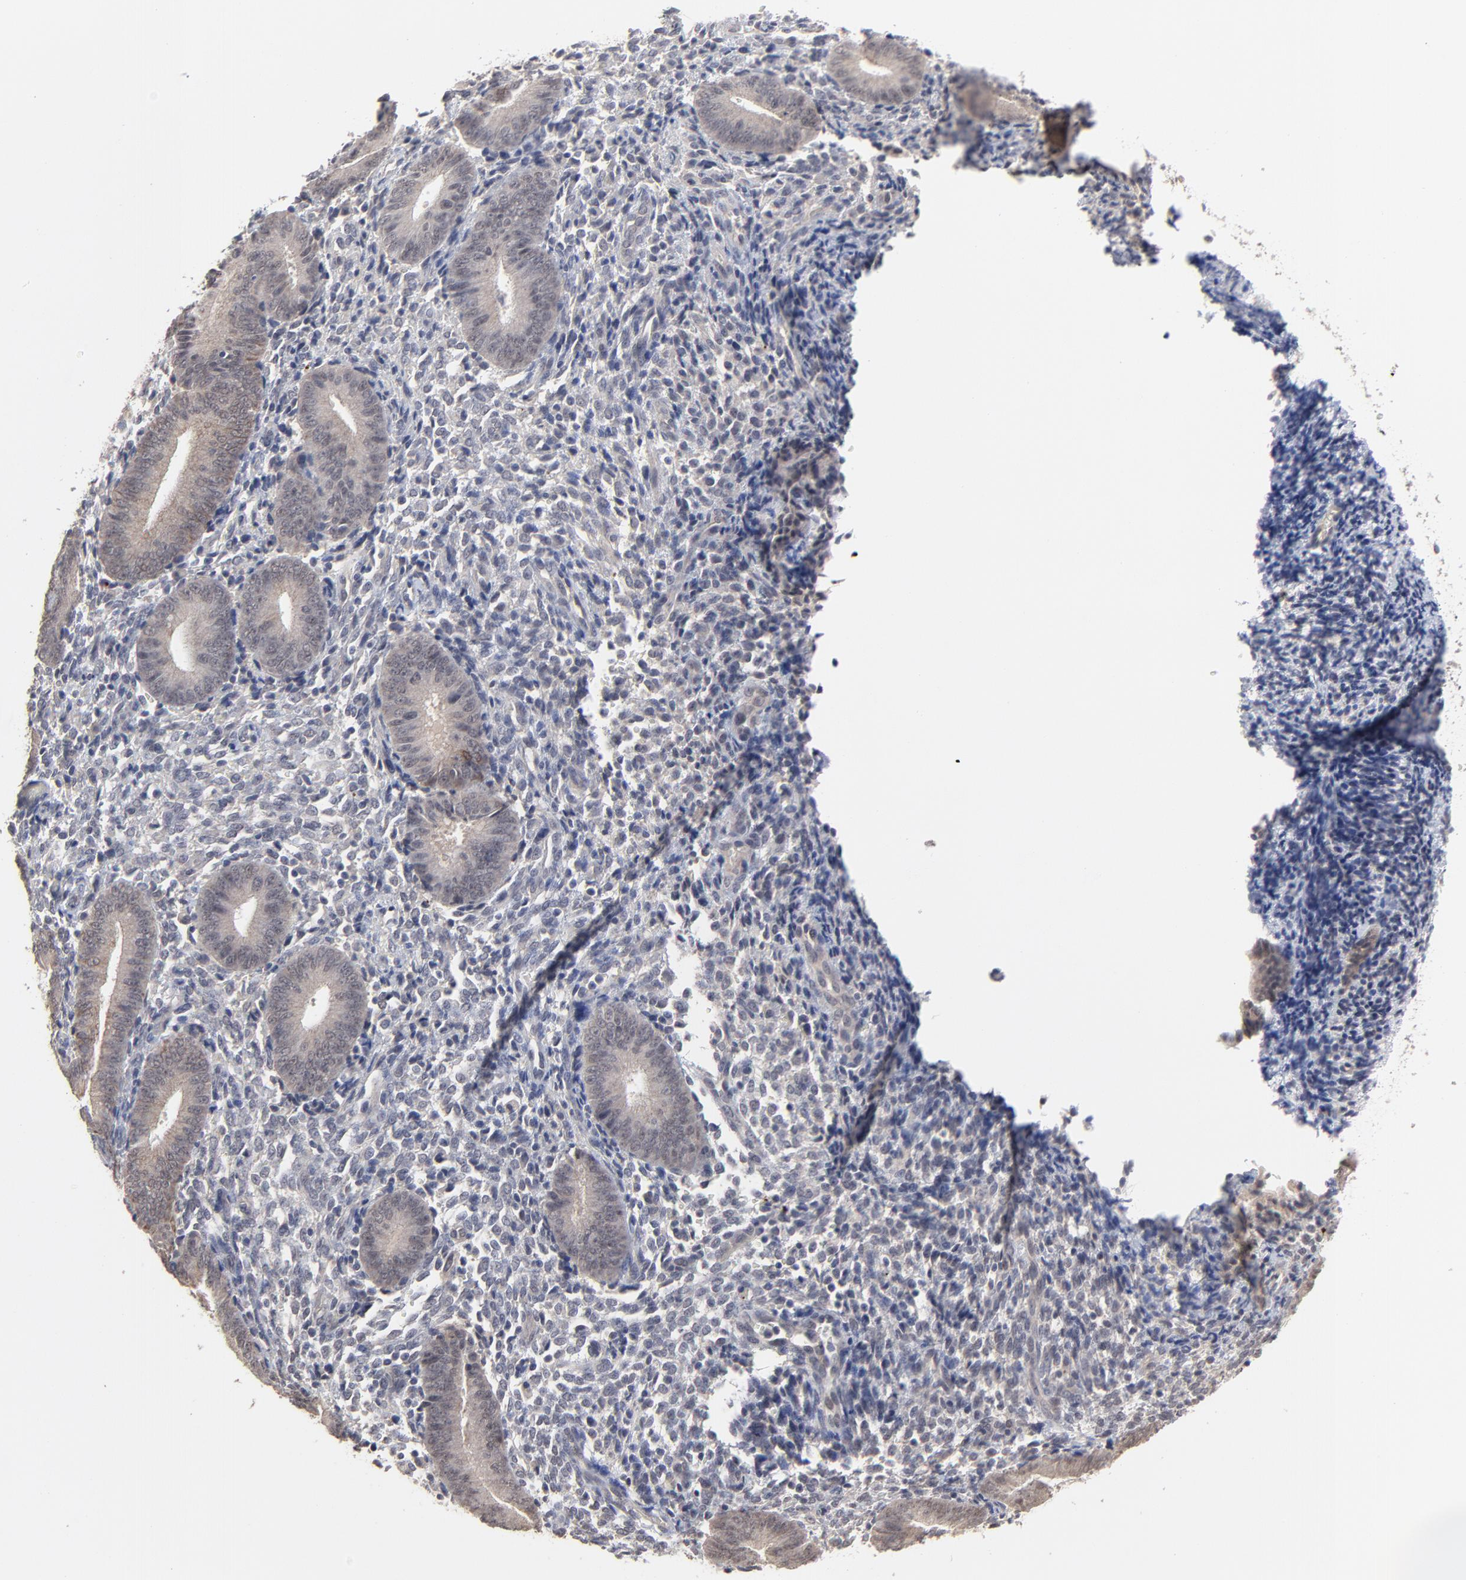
{"staining": {"intensity": "negative", "quantity": "none", "location": "none"}, "tissue": "endometrium", "cell_type": "Cells in endometrial stroma", "image_type": "normal", "snomed": [{"axis": "morphology", "description": "Normal tissue, NOS"}, {"axis": "topography", "description": "Uterus"}, {"axis": "topography", "description": "Endometrium"}], "caption": "Endometrium was stained to show a protein in brown. There is no significant positivity in cells in endometrial stroma. (Immunohistochemistry (ihc), brightfield microscopy, high magnification).", "gene": "FAM199X", "patient": {"sex": "female", "age": 33}}